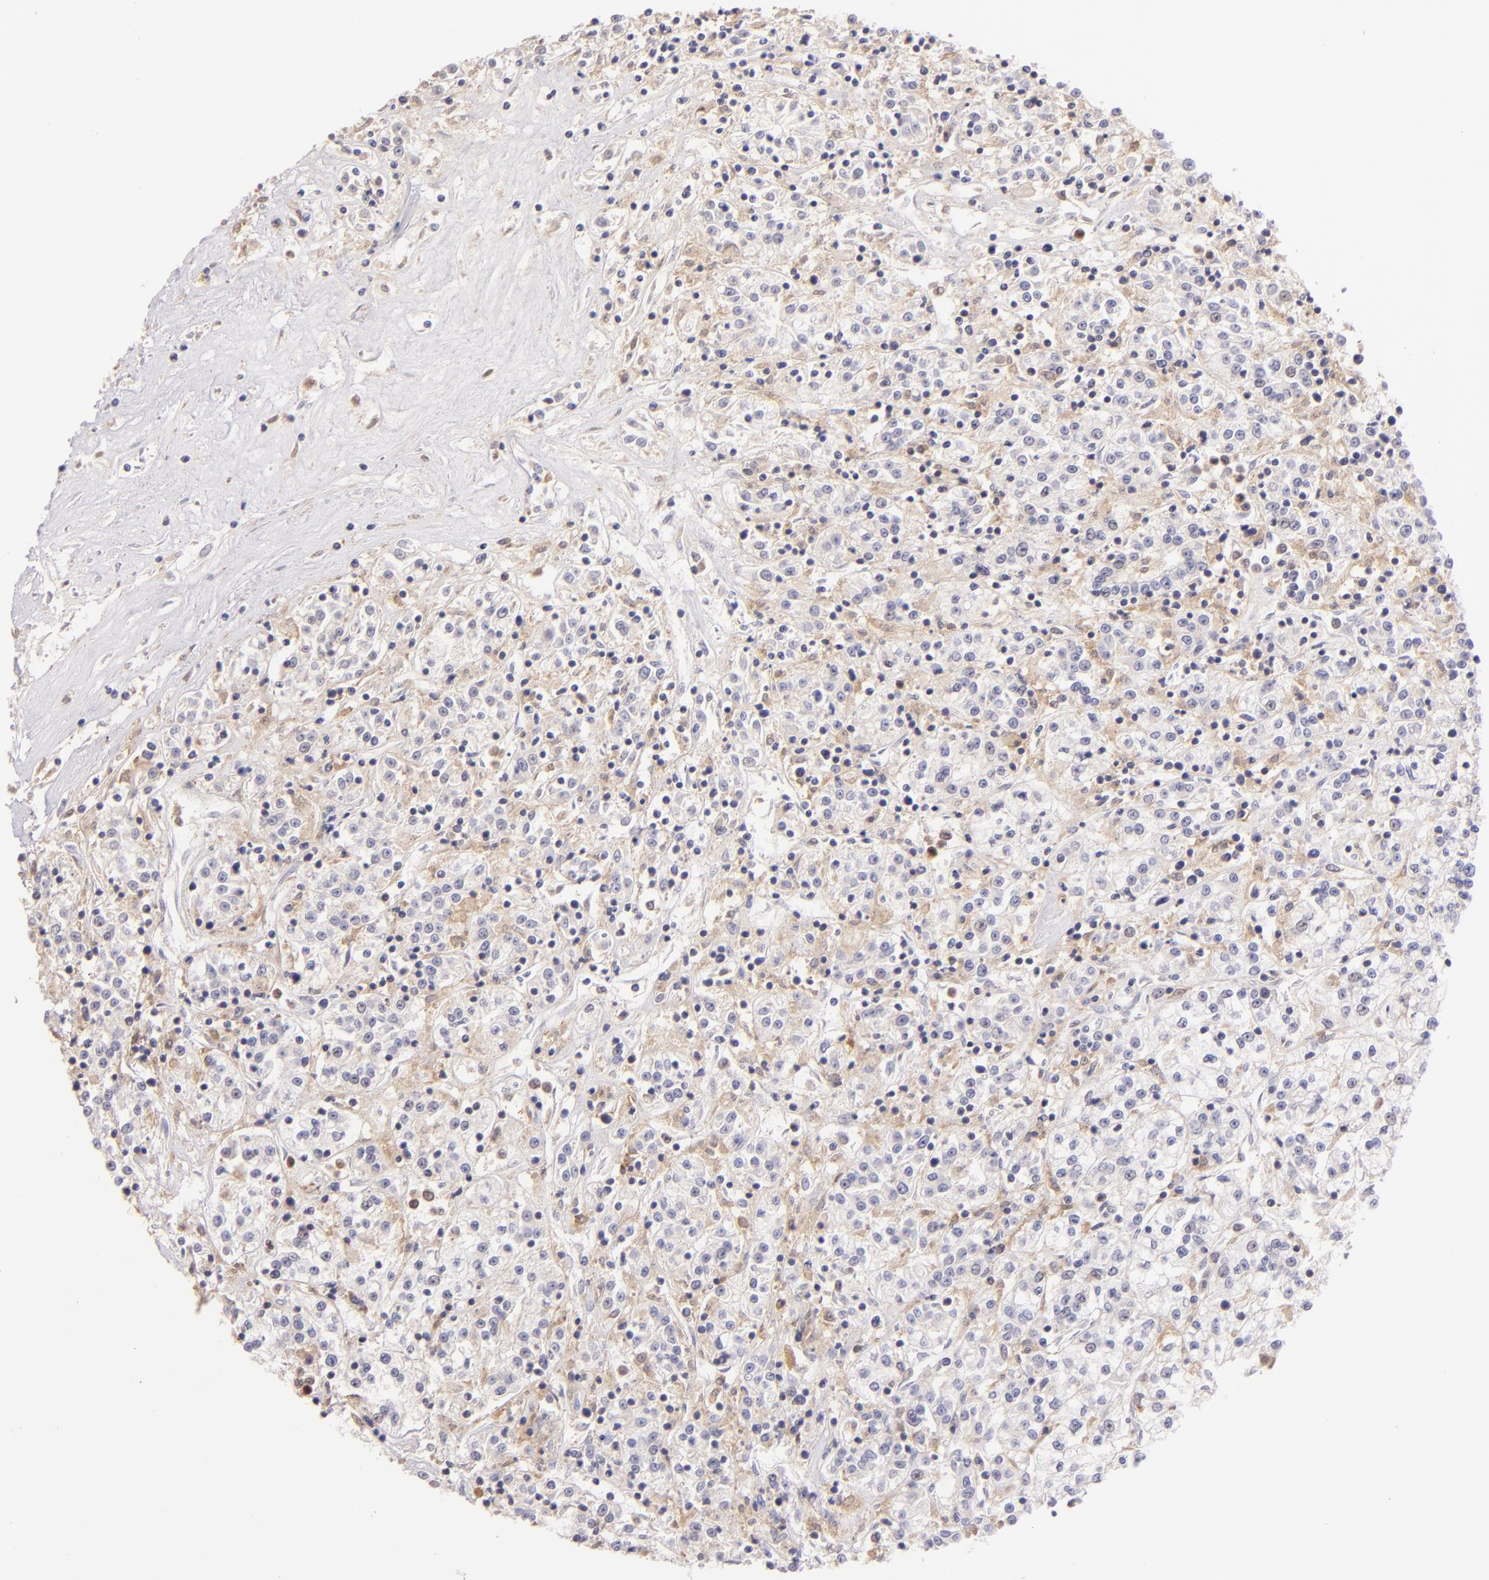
{"staining": {"intensity": "weak", "quantity": "25%-75%", "location": "cytoplasmic/membranous"}, "tissue": "renal cancer", "cell_type": "Tumor cells", "image_type": "cancer", "snomed": [{"axis": "morphology", "description": "Adenocarcinoma, NOS"}, {"axis": "topography", "description": "Kidney"}], "caption": "This is a histology image of IHC staining of adenocarcinoma (renal), which shows weak staining in the cytoplasmic/membranous of tumor cells.", "gene": "BTK", "patient": {"sex": "female", "age": 76}}